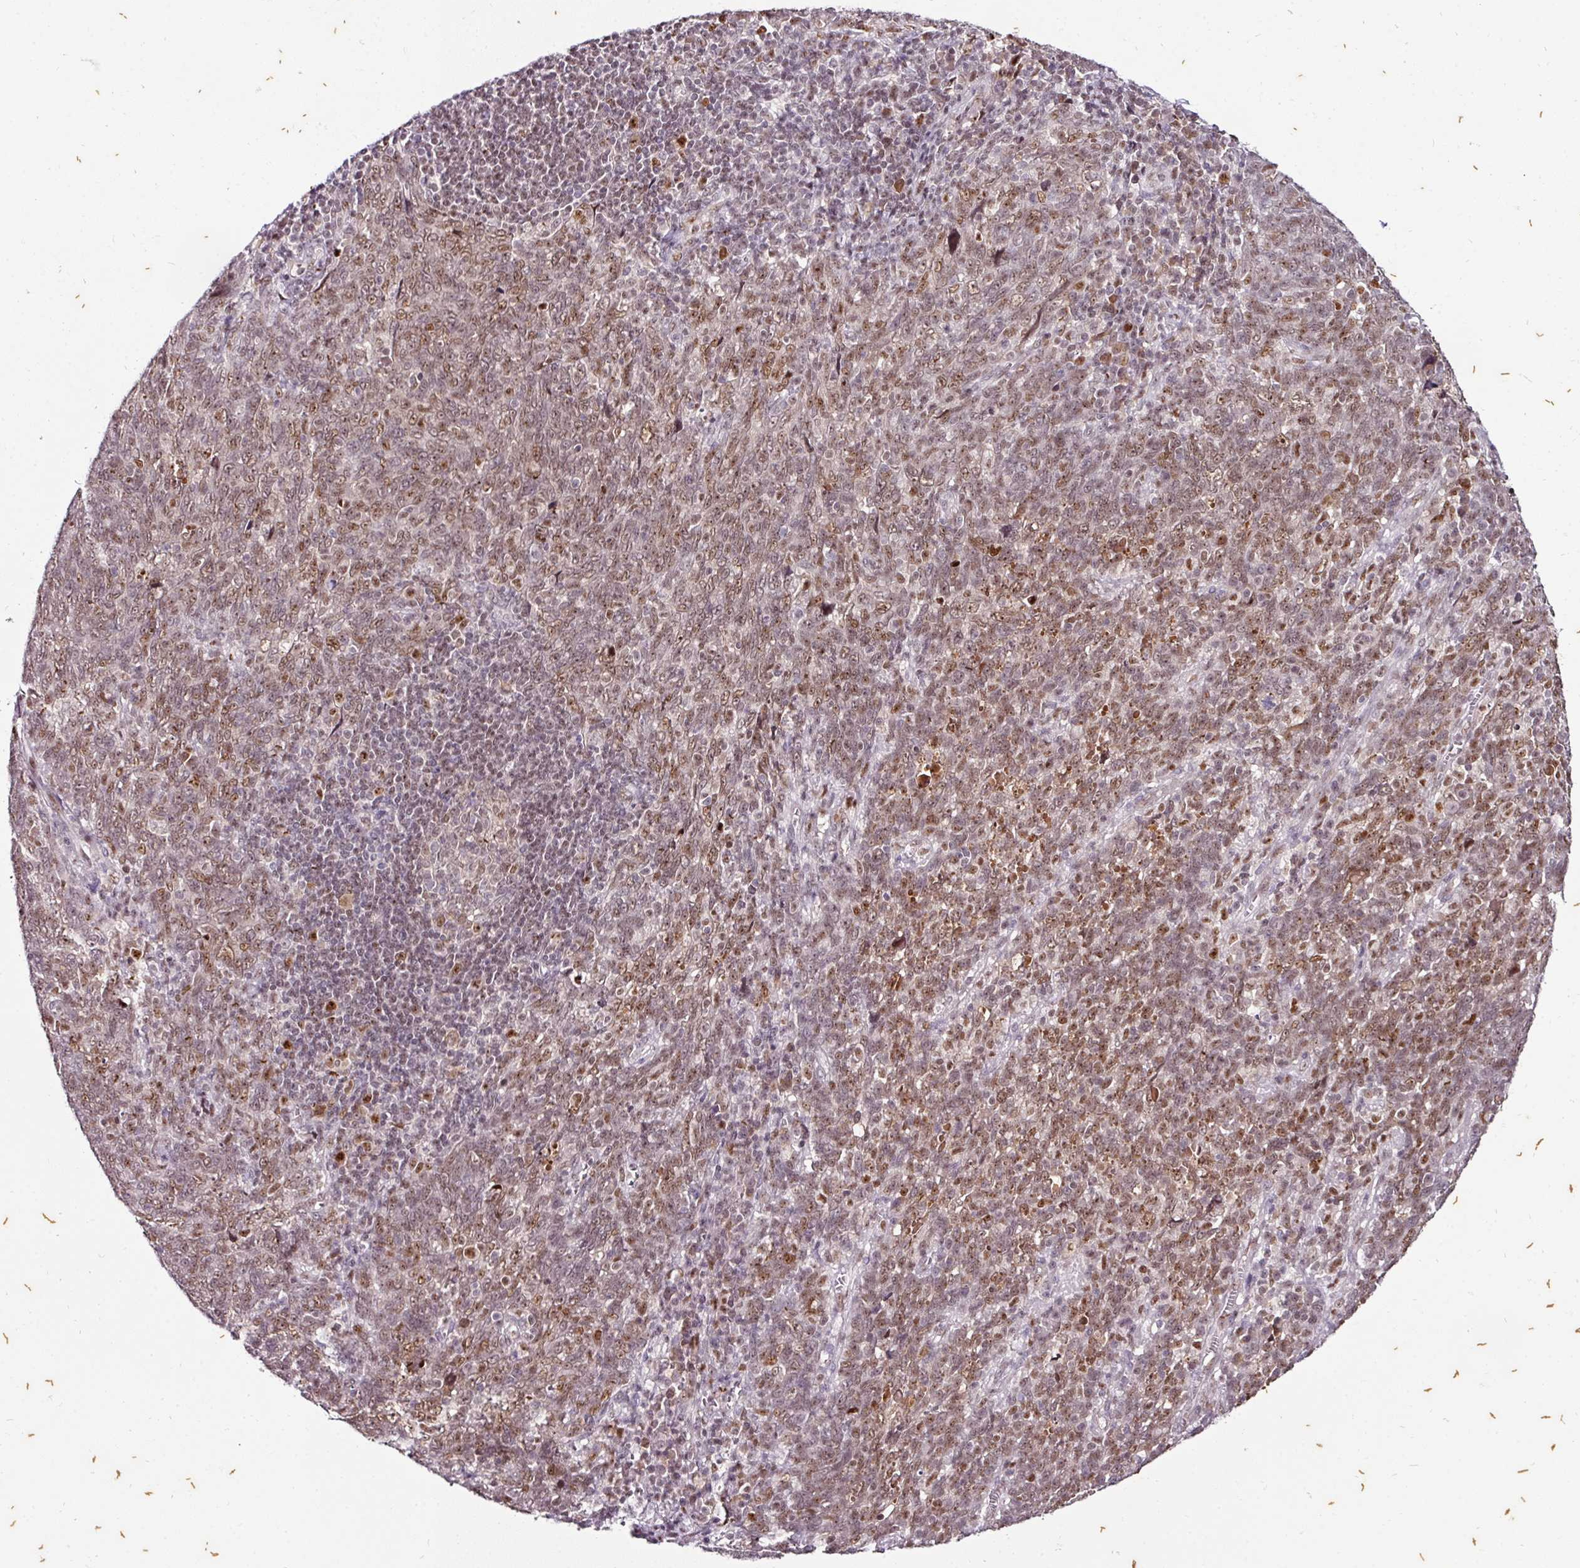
{"staining": {"intensity": "moderate", "quantity": "25%-75%", "location": "nuclear"}, "tissue": "lung cancer", "cell_type": "Tumor cells", "image_type": "cancer", "snomed": [{"axis": "morphology", "description": "Squamous cell carcinoma, NOS"}, {"axis": "topography", "description": "Lung"}], "caption": "Immunohistochemistry (IHC) of squamous cell carcinoma (lung) demonstrates medium levels of moderate nuclear expression in about 25%-75% of tumor cells.", "gene": "KLF16", "patient": {"sex": "female", "age": 72}}